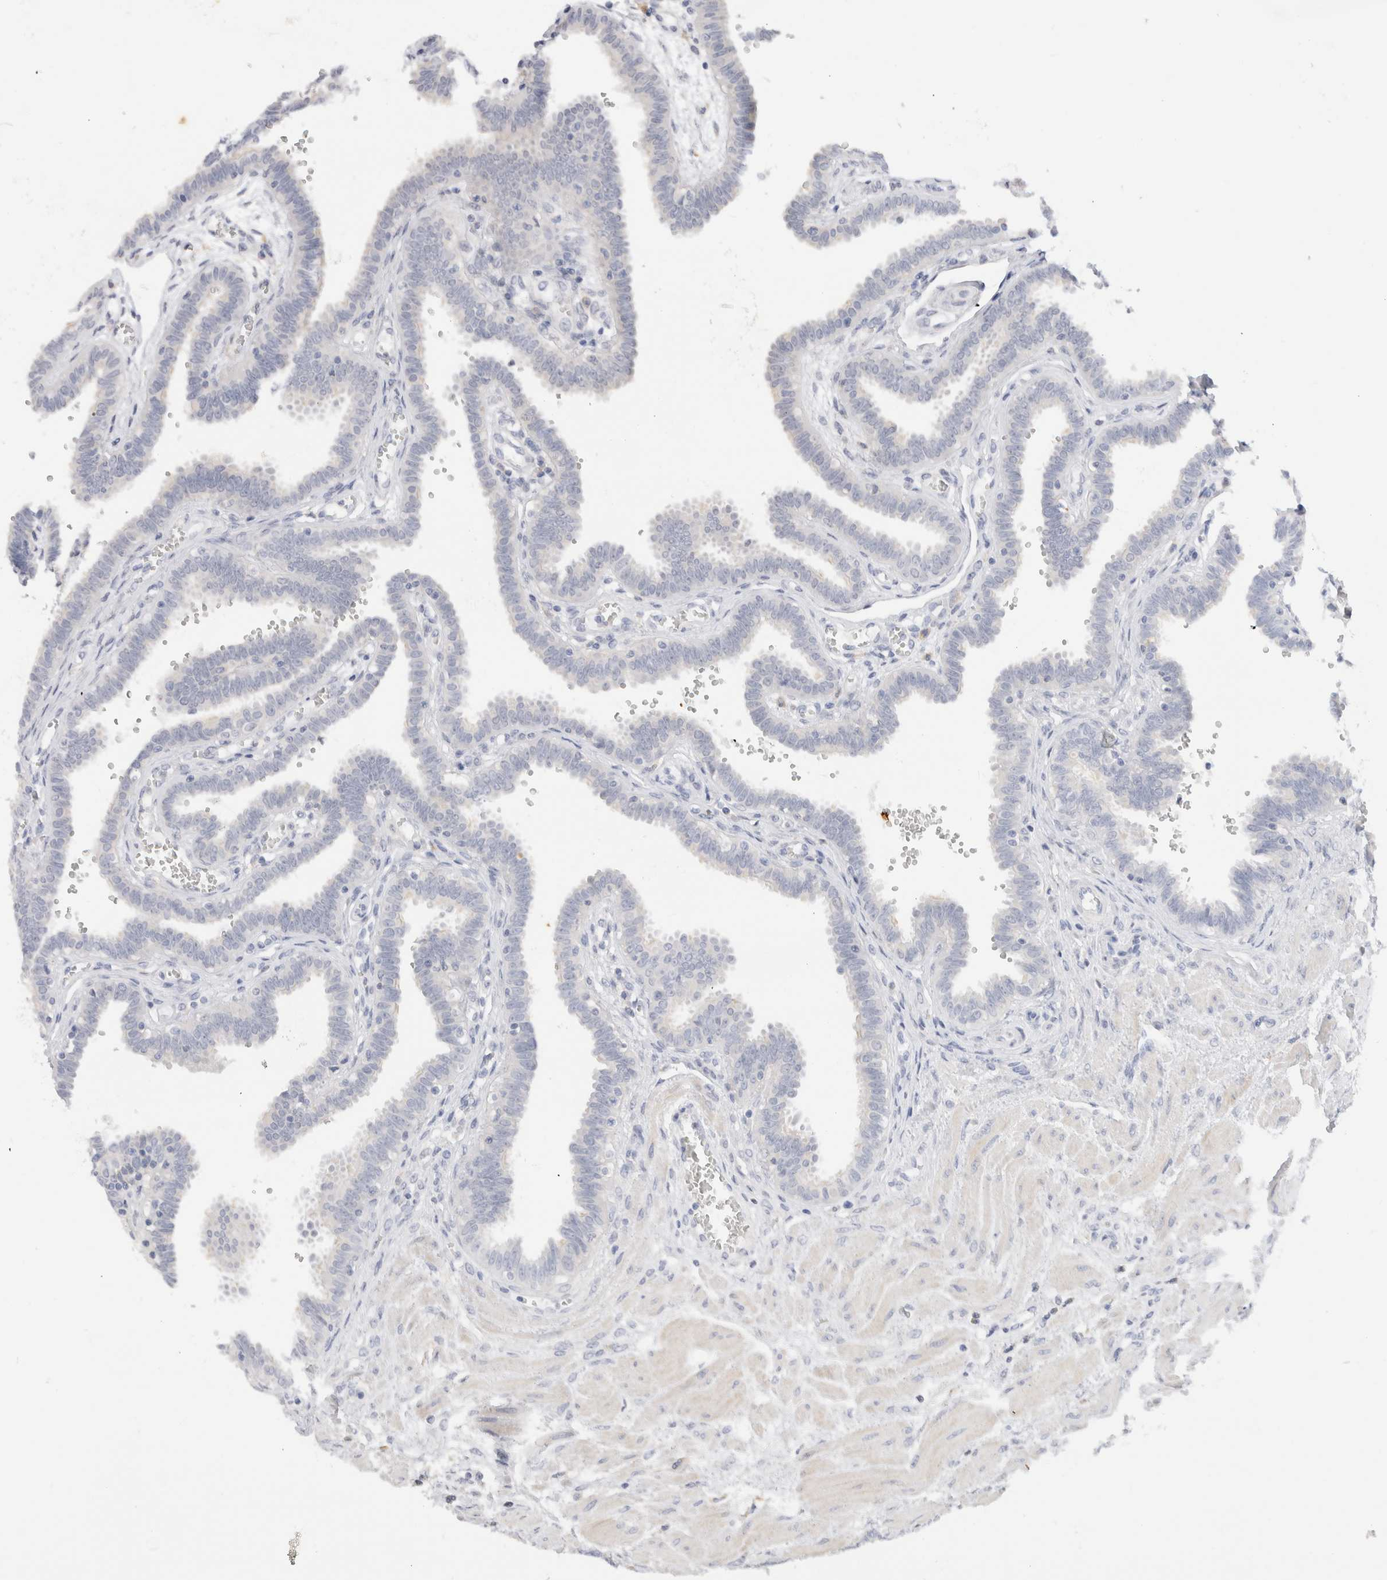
{"staining": {"intensity": "negative", "quantity": "none", "location": "none"}, "tissue": "fallopian tube", "cell_type": "Glandular cells", "image_type": "normal", "snomed": [{"axis": "morphology", "description": "Normal tissue, NOS"}, {"axis": "topography", "description": "Fallopian tube"}], "caption": "This is a micrograph of IHC staining of normal fallopian tube, which shows no expression in glandular cells.", "gene": "ADAM30", "patient": {"sex": "female", "age": 32}}